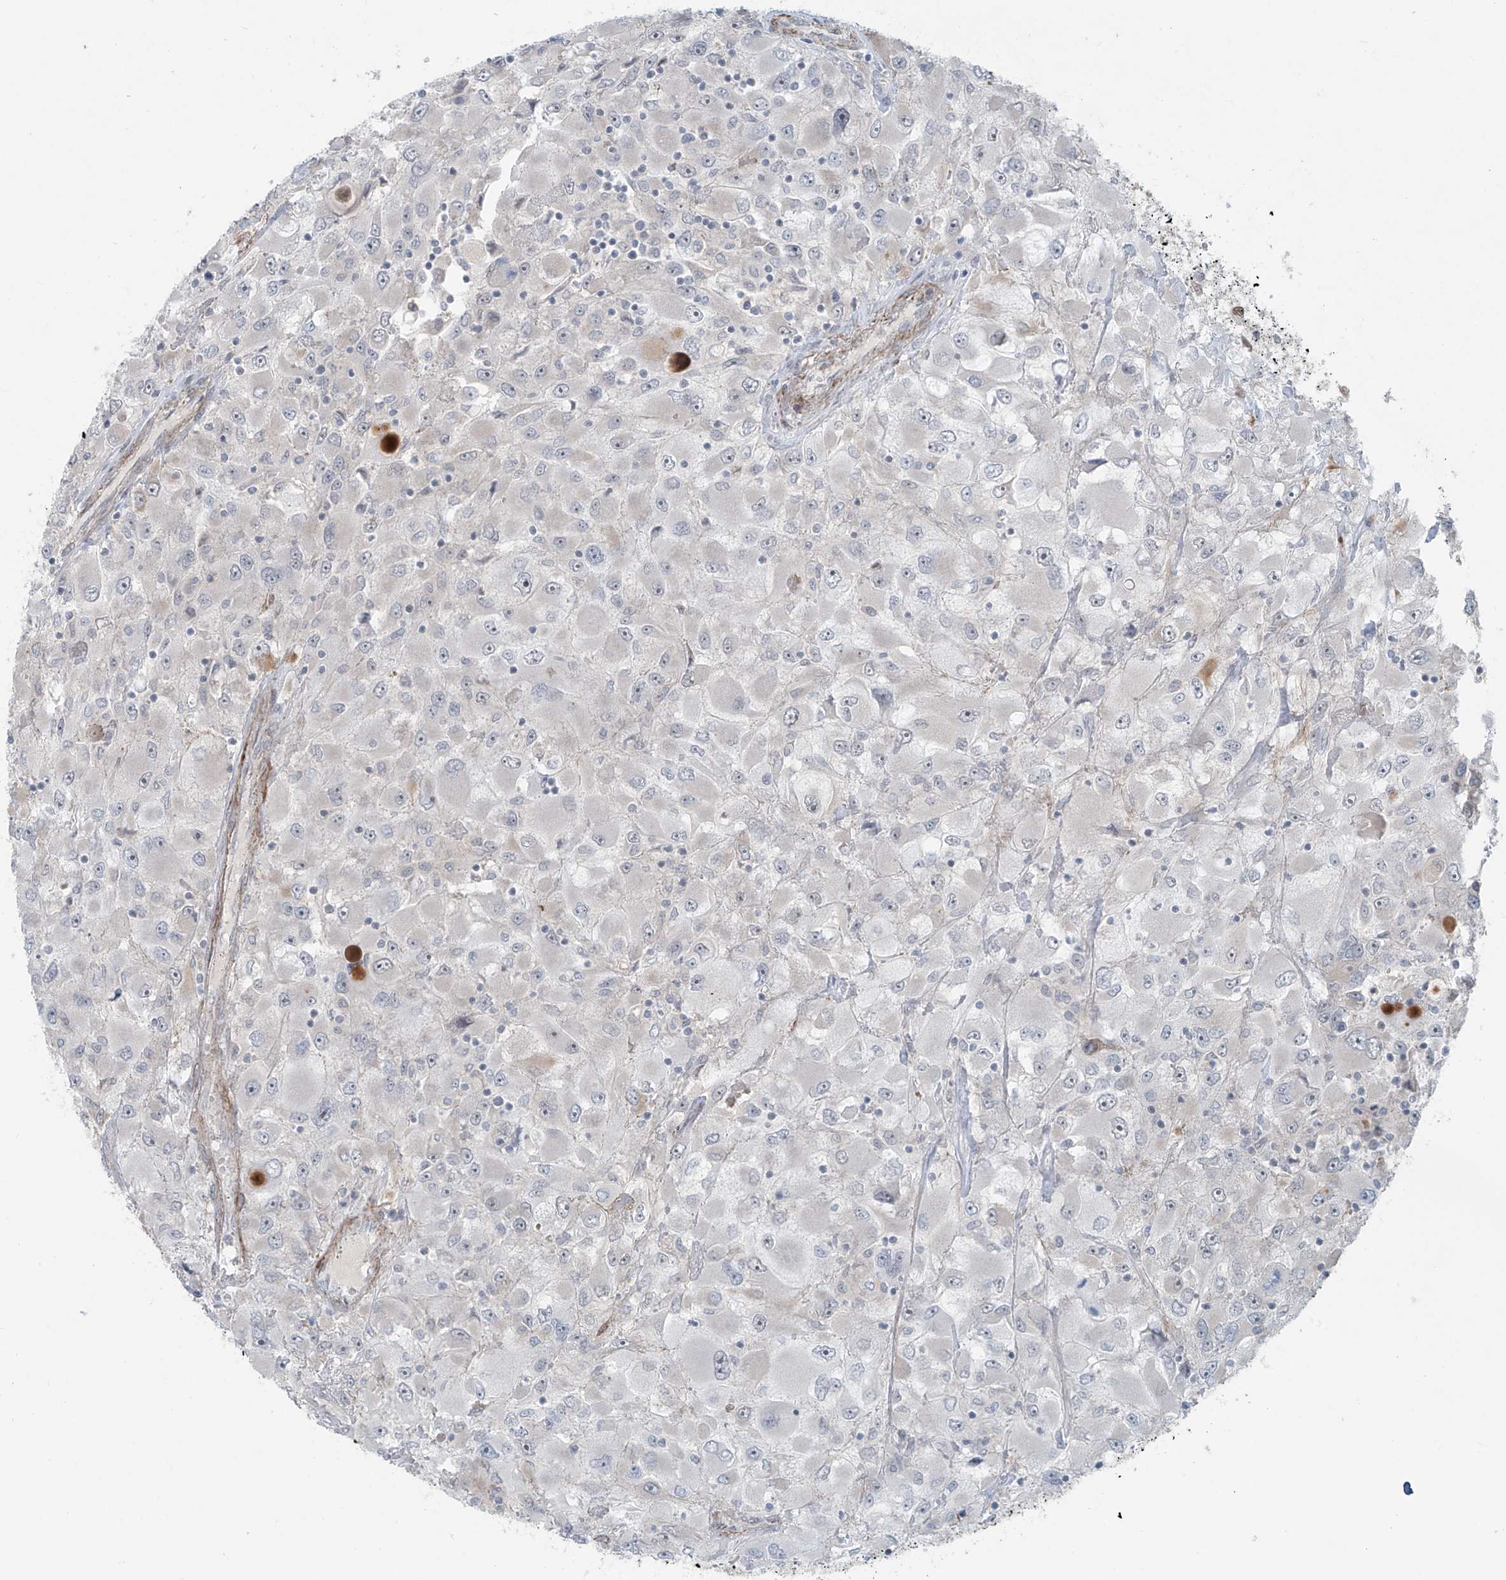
{"staining": {"intensity": "negative", "quantity": "none", "location": "none"}, "tissue": "renal cancer", "cell_type": "Tumor cells", "image_type": "cancer", "snomed": [{"axis": "morphology", "description": "Adenocarcinoma, NOS"}, {"axis": "topography", "description": "Kidney"}], "caption": "High power microscopy histopathology image of an immunohistochemistry (IHC) histopathology image of adenocarcinoma (renal), revealing no significant positivity in tumor cells.", "gene": "RASGEF1A", "patient": {"sex": "female", "age": 52}}